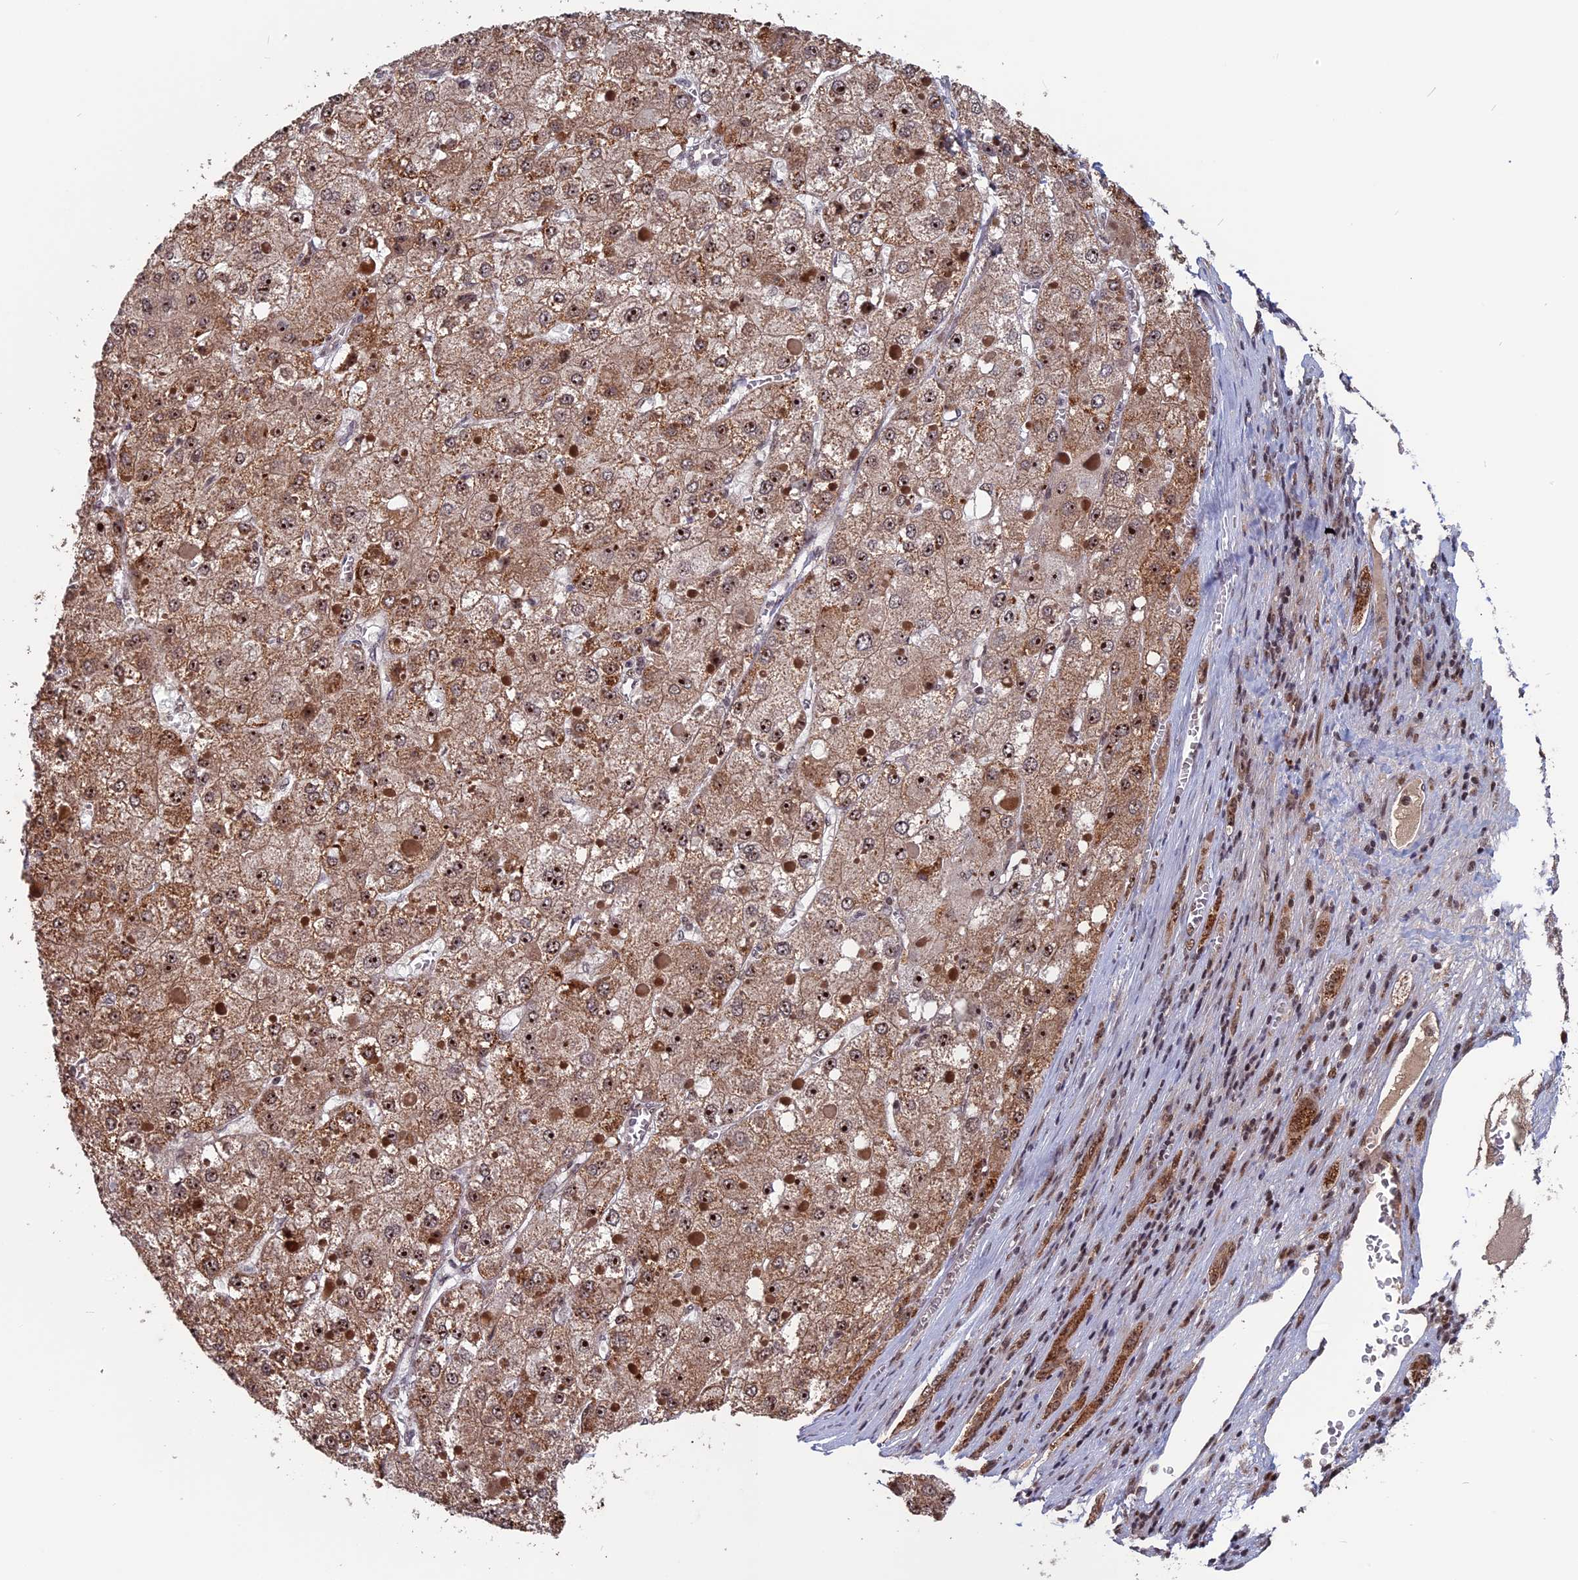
{"staining": {"intensity": "moderate", "quantity": ">75%", "location": "cytoplasmic/membranous,nuclear"}, "tissue": "liver cancer", "cell_type": "Tumor cells", "image_type": "cancer", "snomed": [{"axis": "morphology", "description": "Carcinoma, Hepatocellular, NOS"}, {"axis": "topography", "description": "Liver"}], "caption": "The photomicrograph demonstrates immunohistochemical staining of liver cancer (hepatocellular carcinoma). There is moderate cytoplasmic/membranous and nuclear staining is present in approximately >75% of tumor cells.", "gene": "CACTIN", "patient": {"sex": "female", "age": 73}}